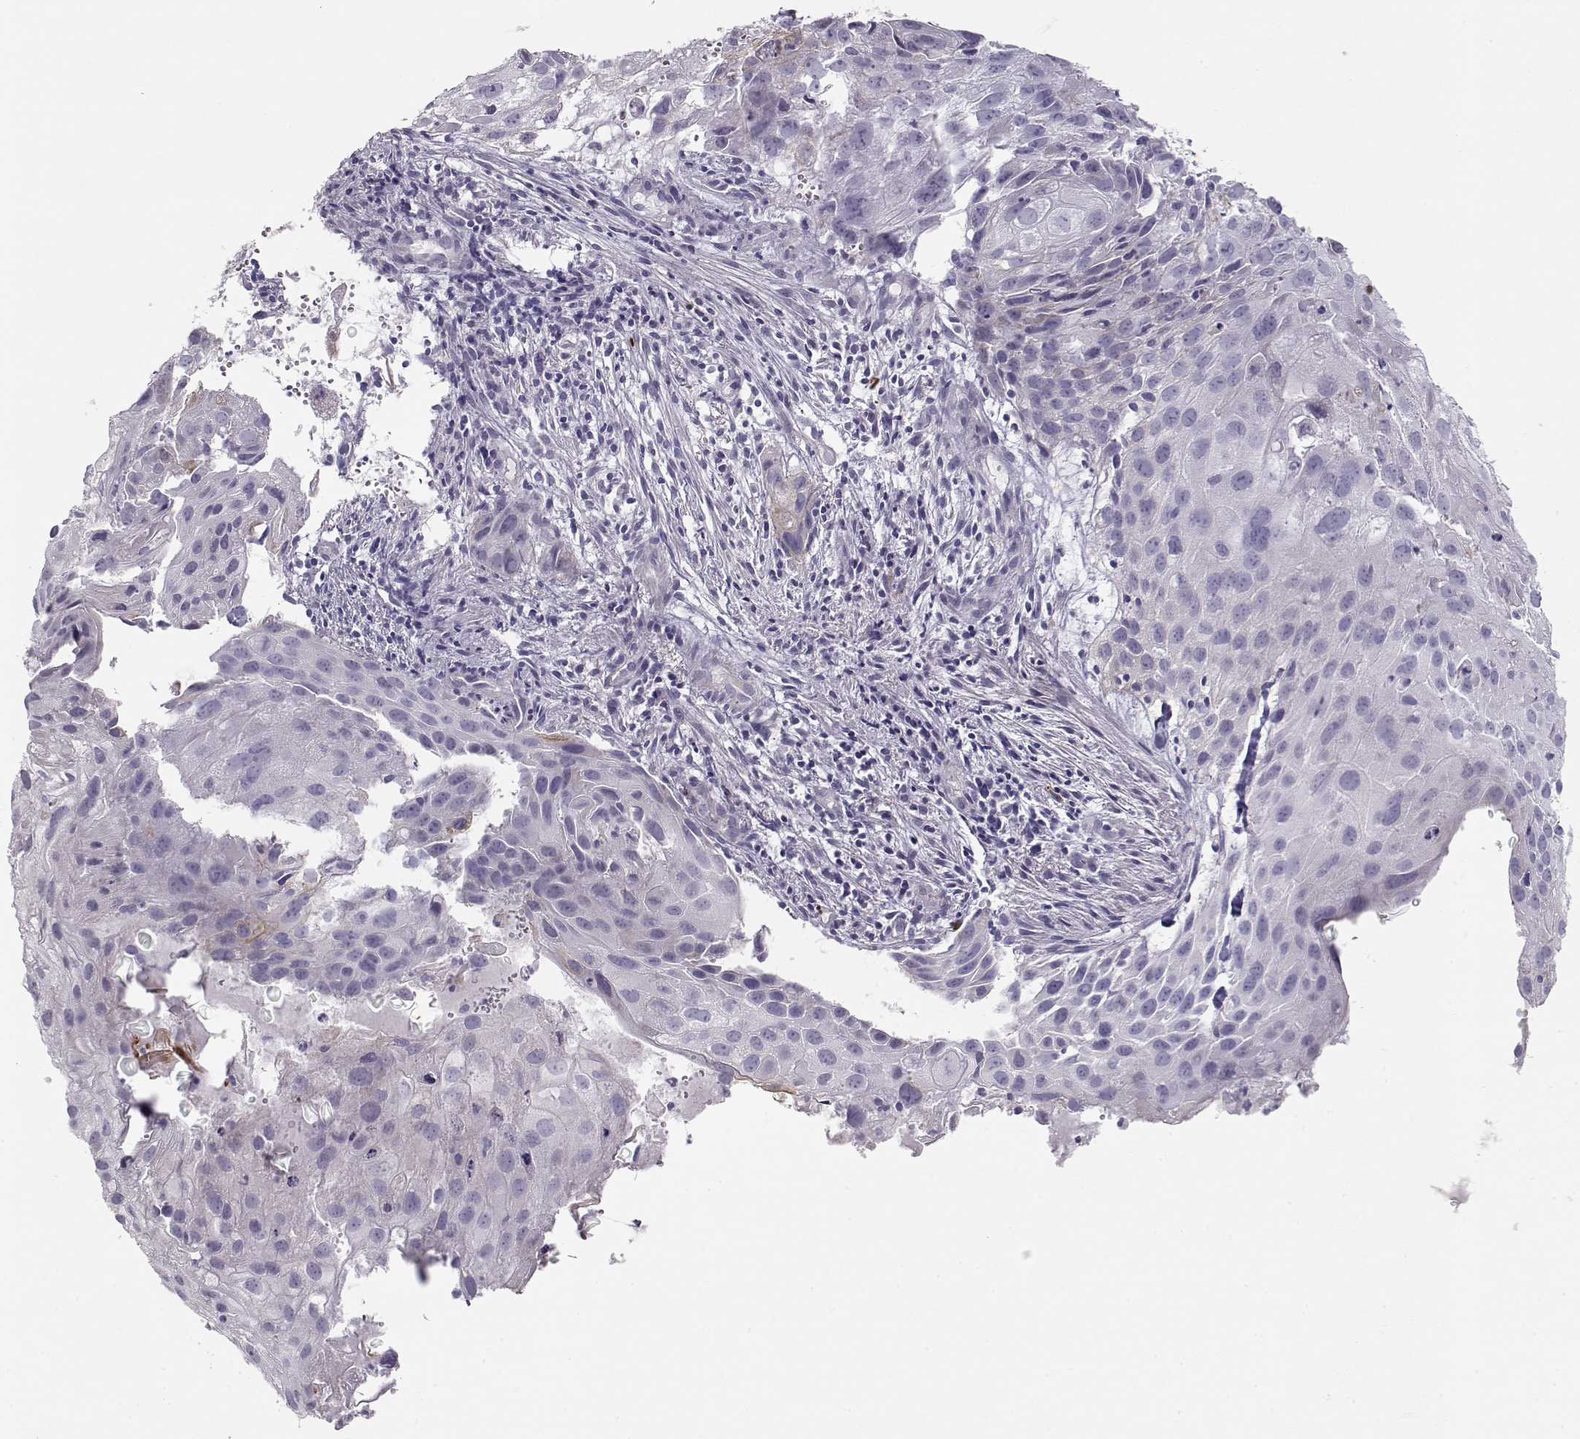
{"staining": {"intensity": "negative", "quantity": "none", "location": "none"}, "tissue": "cervical cancer", "cell_type": "Tumor cells", "image_type": "cancer", "snomed": [{"axis": "morphology", "description": "Squamous cell carcinoma, NOS"}, {"axis": "topography", "description": "Cervix"}], "caption": "Immunohistochemistry micrograph of human cervical cancer stained for a protein (brown), which demonstrates no staining in tumor cells.", "gene": "S100B", "patient": {"sex": "female", "age": 53}}